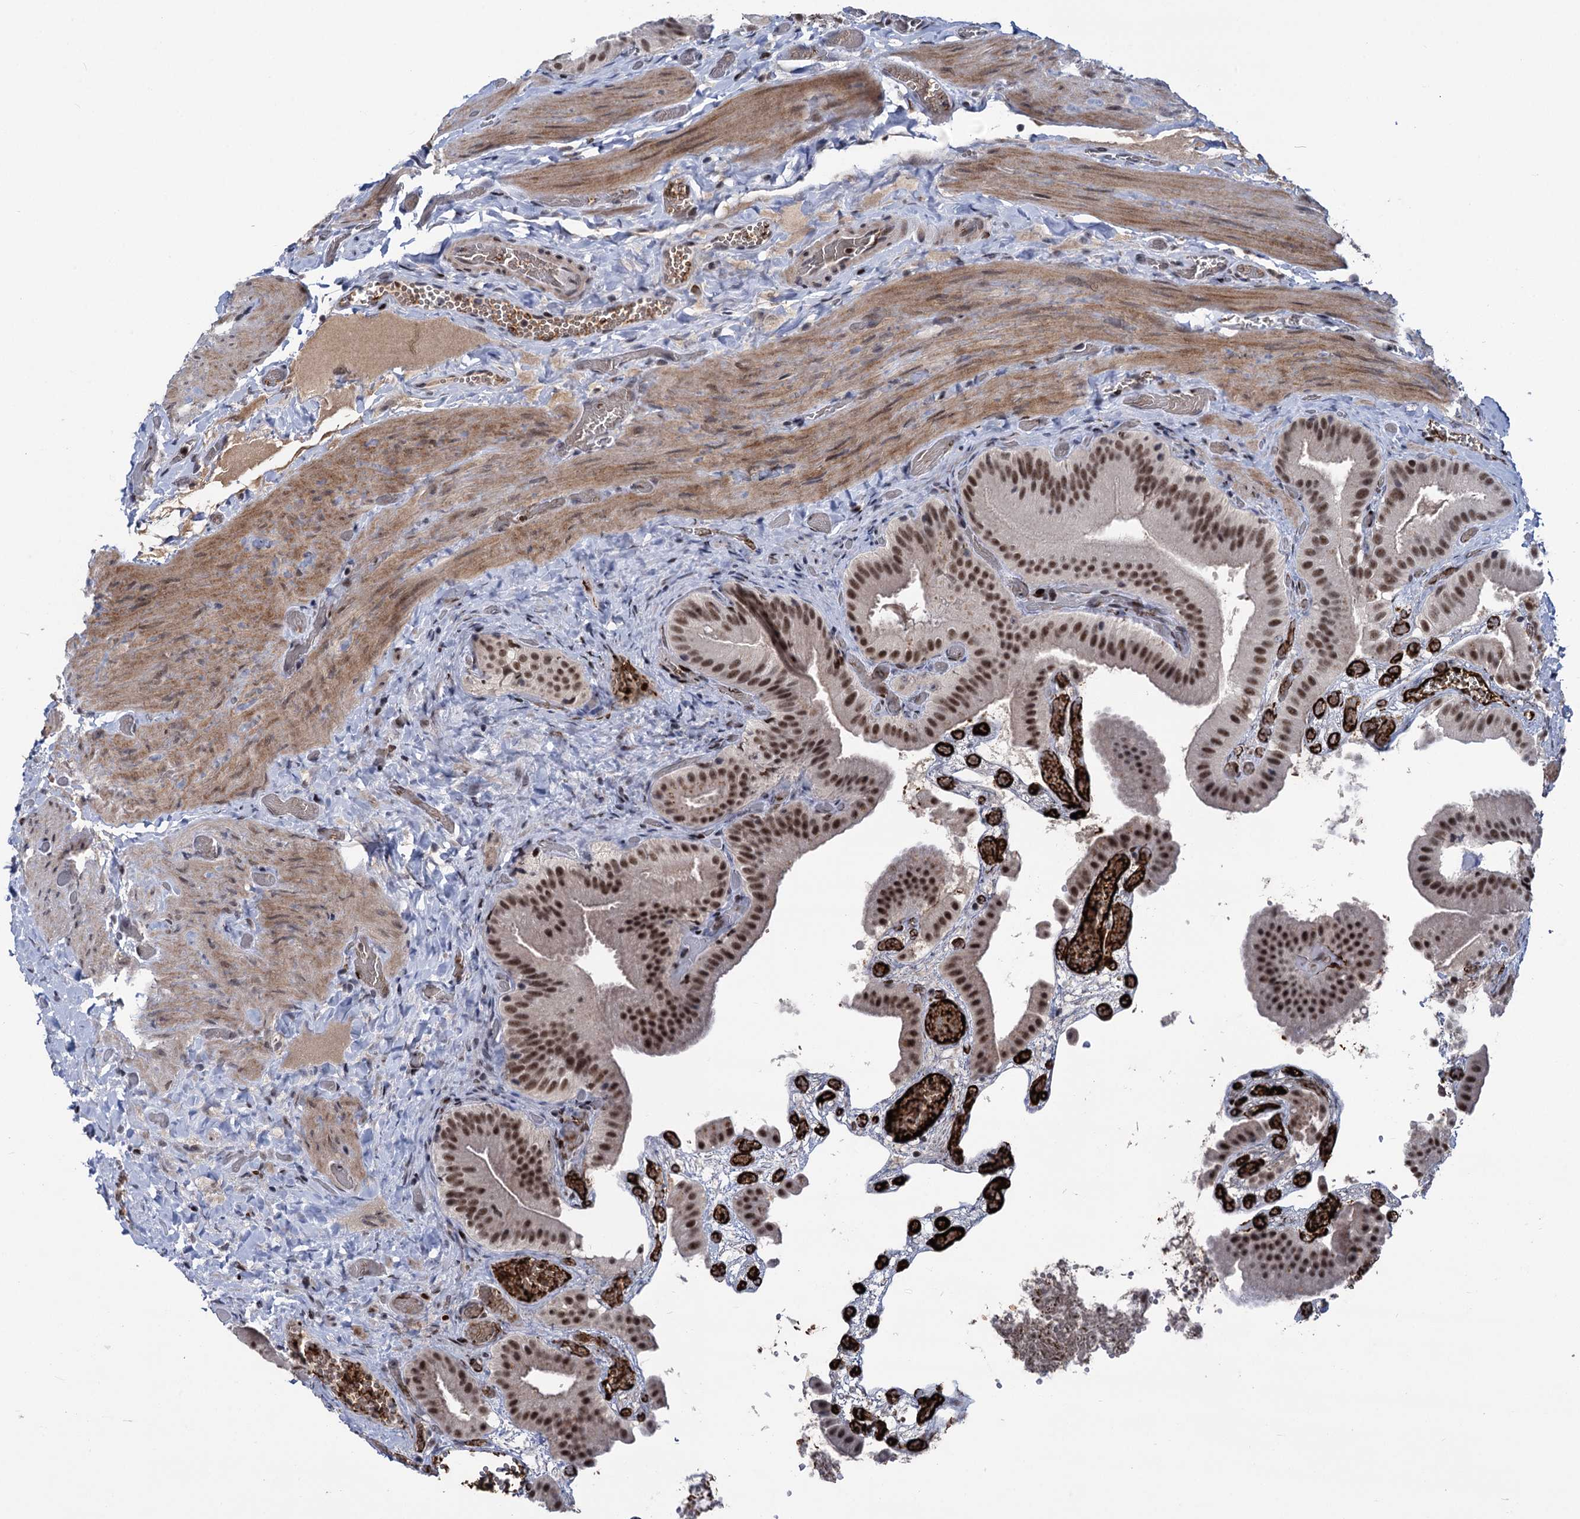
{"staining": {"intensity": "moderate", "quantity": ">75%", "location": "nuclear"}, "tissue": "gallbladder", "cell_type": "Glandular cells", "image_type": "normal", "snomed": [{"axis": "morphology", "description": "Normal tissue, NOS"}, {"axis": "topography", "description": "Gallbladder"}], "caption": "Protein expression by IHC exhibits moderate nuclear expression in approximately >75% of glandular cells in normal gallbladder. Nuclei are stained in blue.", "gene": "ZCCHC10", "patient": {"sex": "female", "age": 64}}